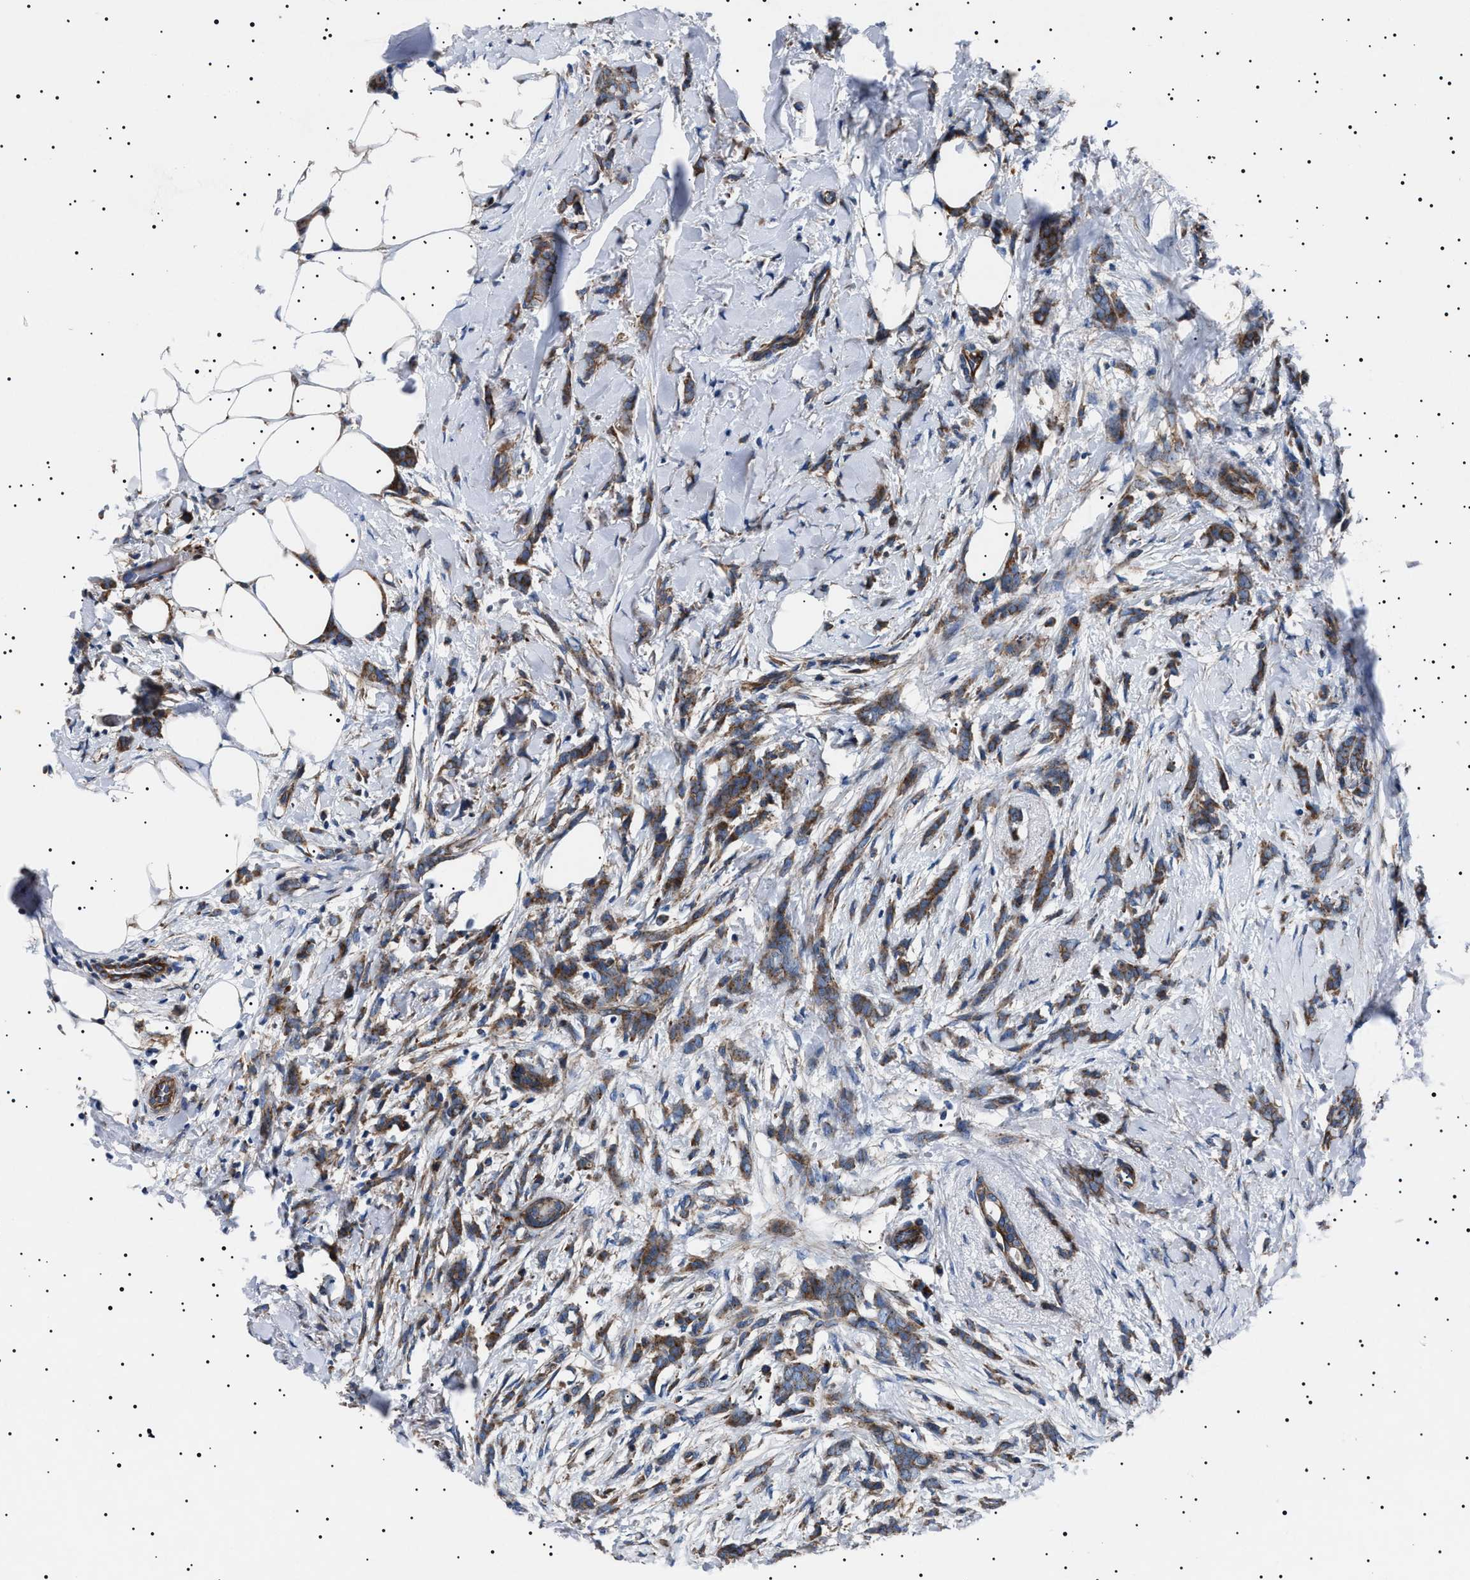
{"staining": {"intensity": "moderate", "quantity": ">75%", "location": "cytoplasmic/membranous"}, "tissue": "breast cancer", "cell_type": "Tumor cells", "image_type": "cancer", "snomed": [{"axis": "morphology", "description": "Lobular carcinoma, in situ"}, {"axis": "morphology", "description": "Lobular carcinoma"}, {"axis": "topography", "description": "Breast"}], "caption": "Human breast lobular carcinoma in situ stained with a protein marker exhibits moderate staining in tumor cells.", "gene": "NEU1", "patient": {"sex": "female", "age": 41}}